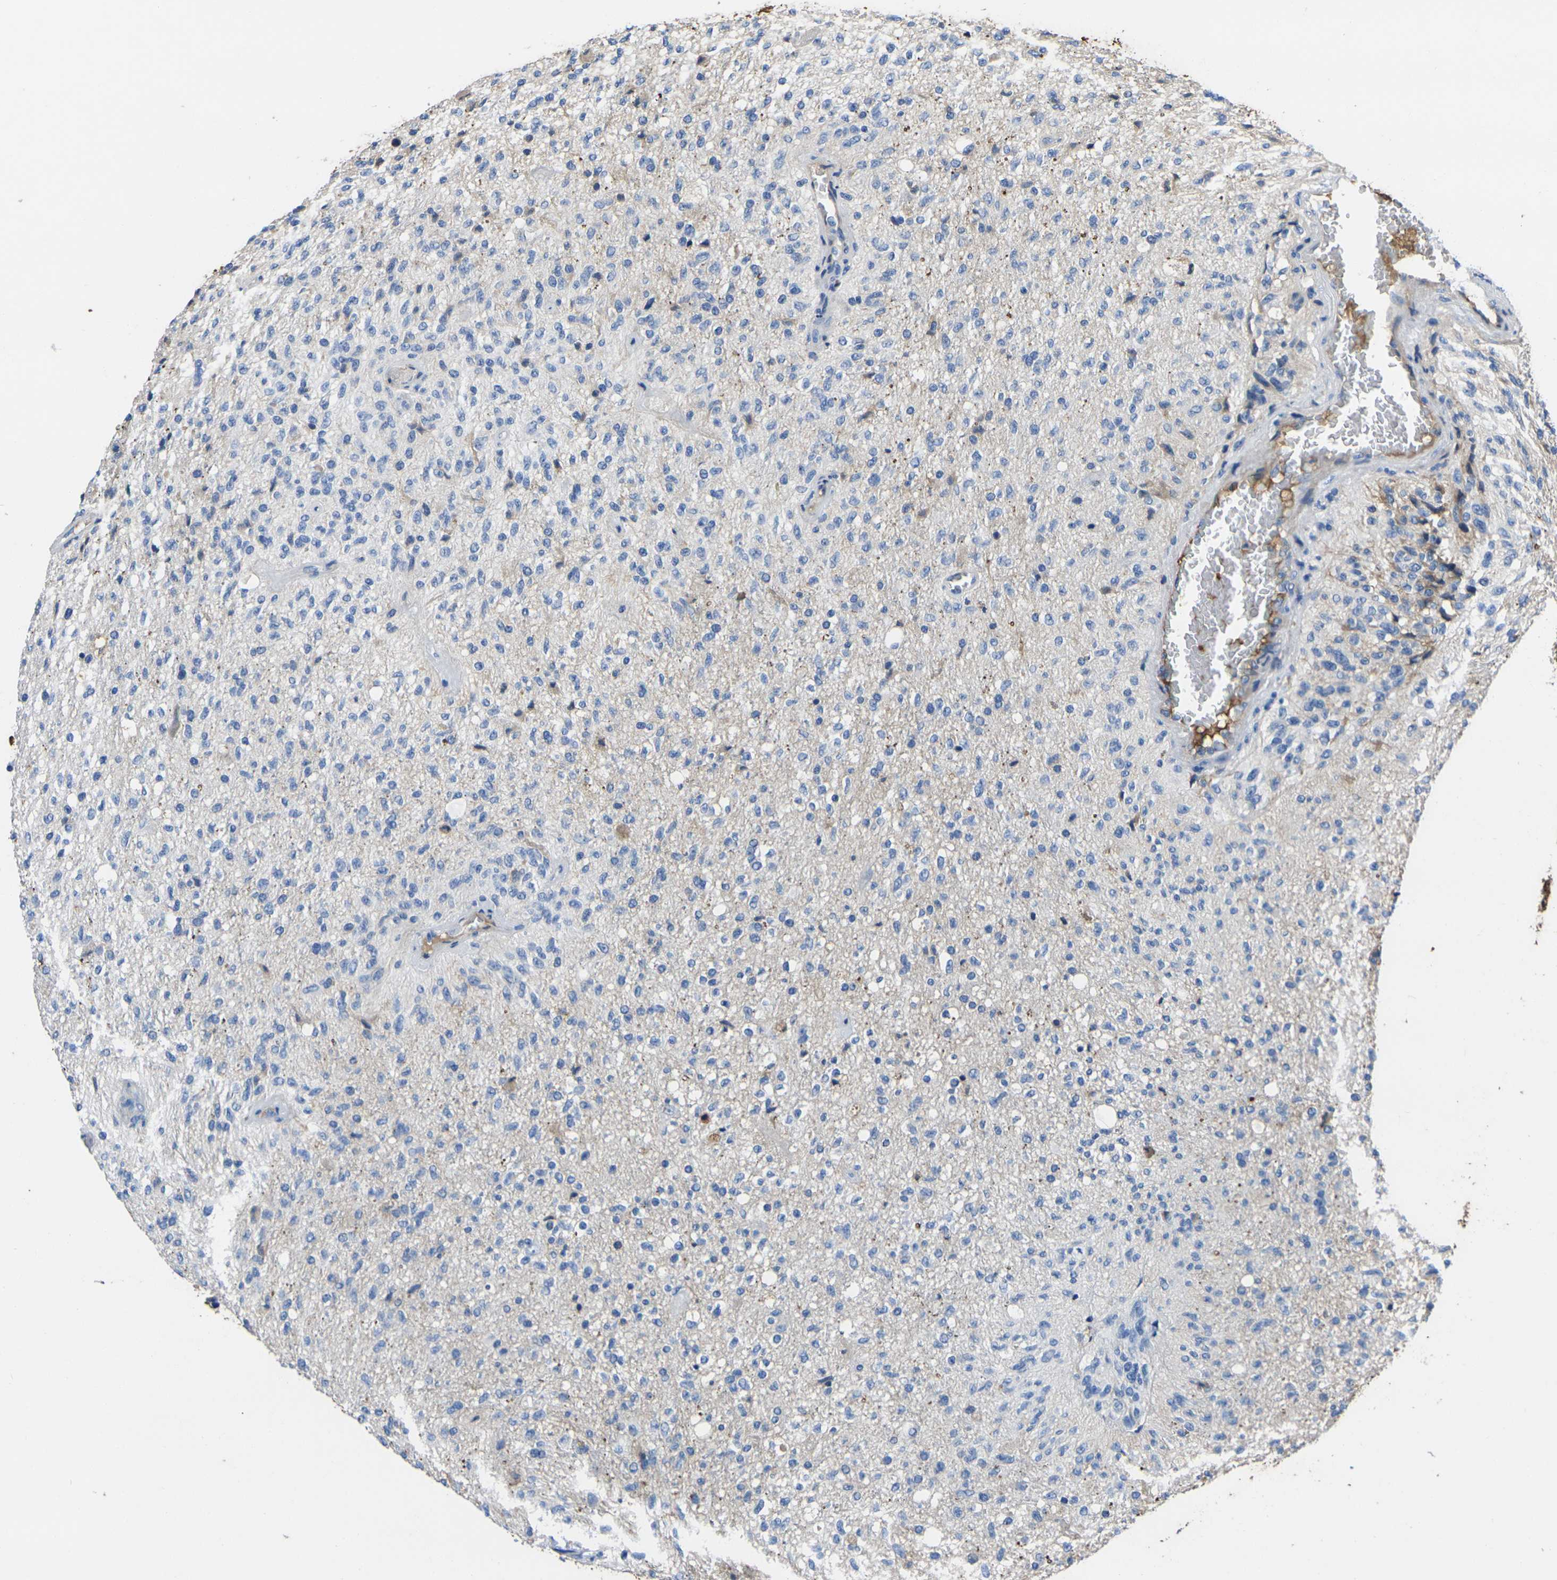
{"staining": {"intensity": "negative", "quantity": "none", "location": "none"}, "tissue": "glioma", "cell_type": "Tumor cells", "image_type": "cancer", "snomed": [{"axis": "morphology", "description": "Normal tissue, NOS"}, {"axis": "morphology", "description": "Glioma, malignant, High grade"}, {"axis": "topography", "description": "Cerebral cortex"}], "caption": "Photomicrograph shows no significant protein expression in tumor cells of glioma.", "gene": "GREM2", "patient": {"sex": "male", "age": 77}}